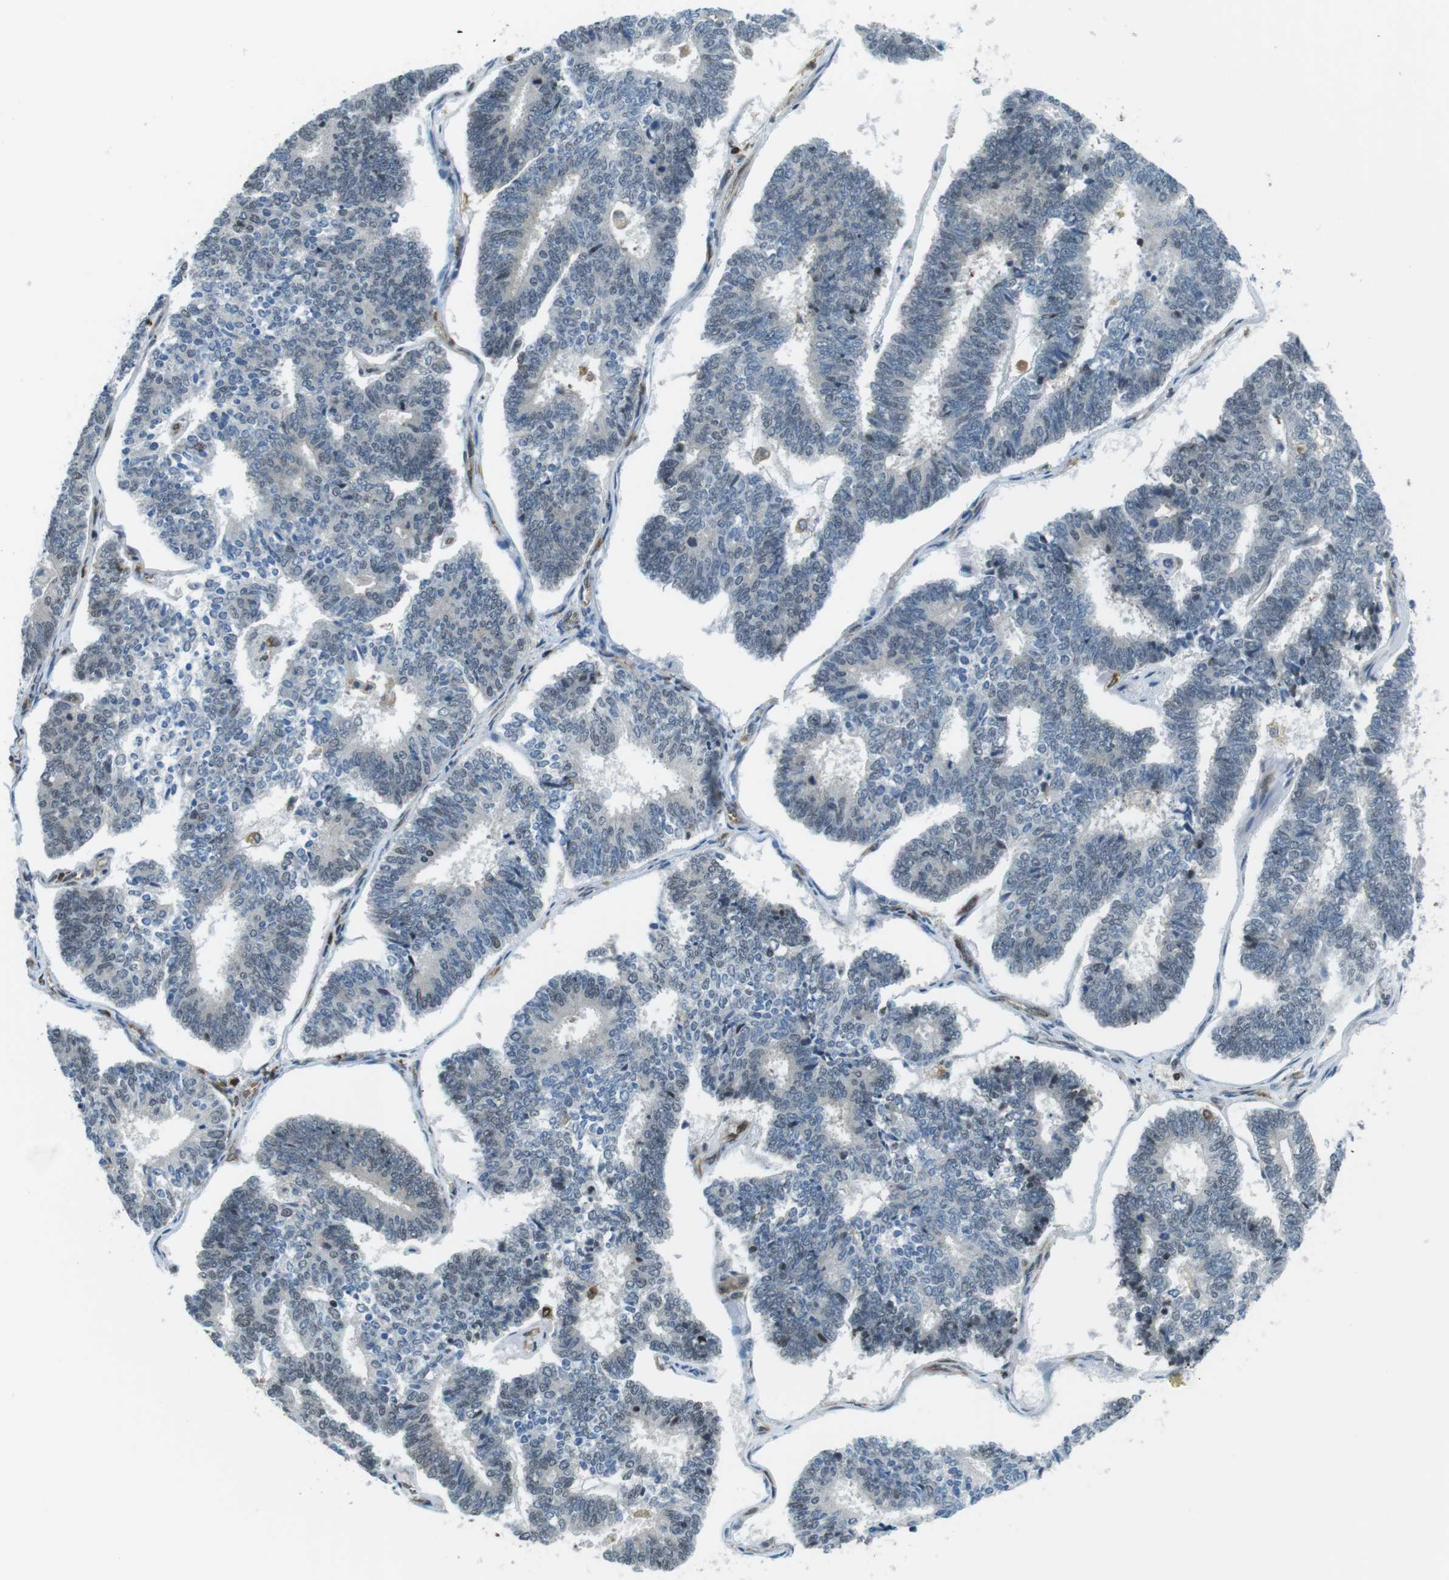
{"staining": {"intensity": "weak", "quantity": "<25%", "location": "nuclear"}, "tissue": "endometrial cancer", "cell_type": "Tumor cells", "image_type": "cancer", "snomed": [{"axis": "morphology", "description": "Adenocarcinoma, NOS"}, {"axis": "topography", "description": "Endometrium"}], "caption": "The immunohistochemistry image has no significant positivity in tumor cells of endometrial cancer tissue. (DAB immunohistochemistry with hematoxylin counter stain).", "gene": "STK10", "patient": {"sex": "female", "age": 70}}